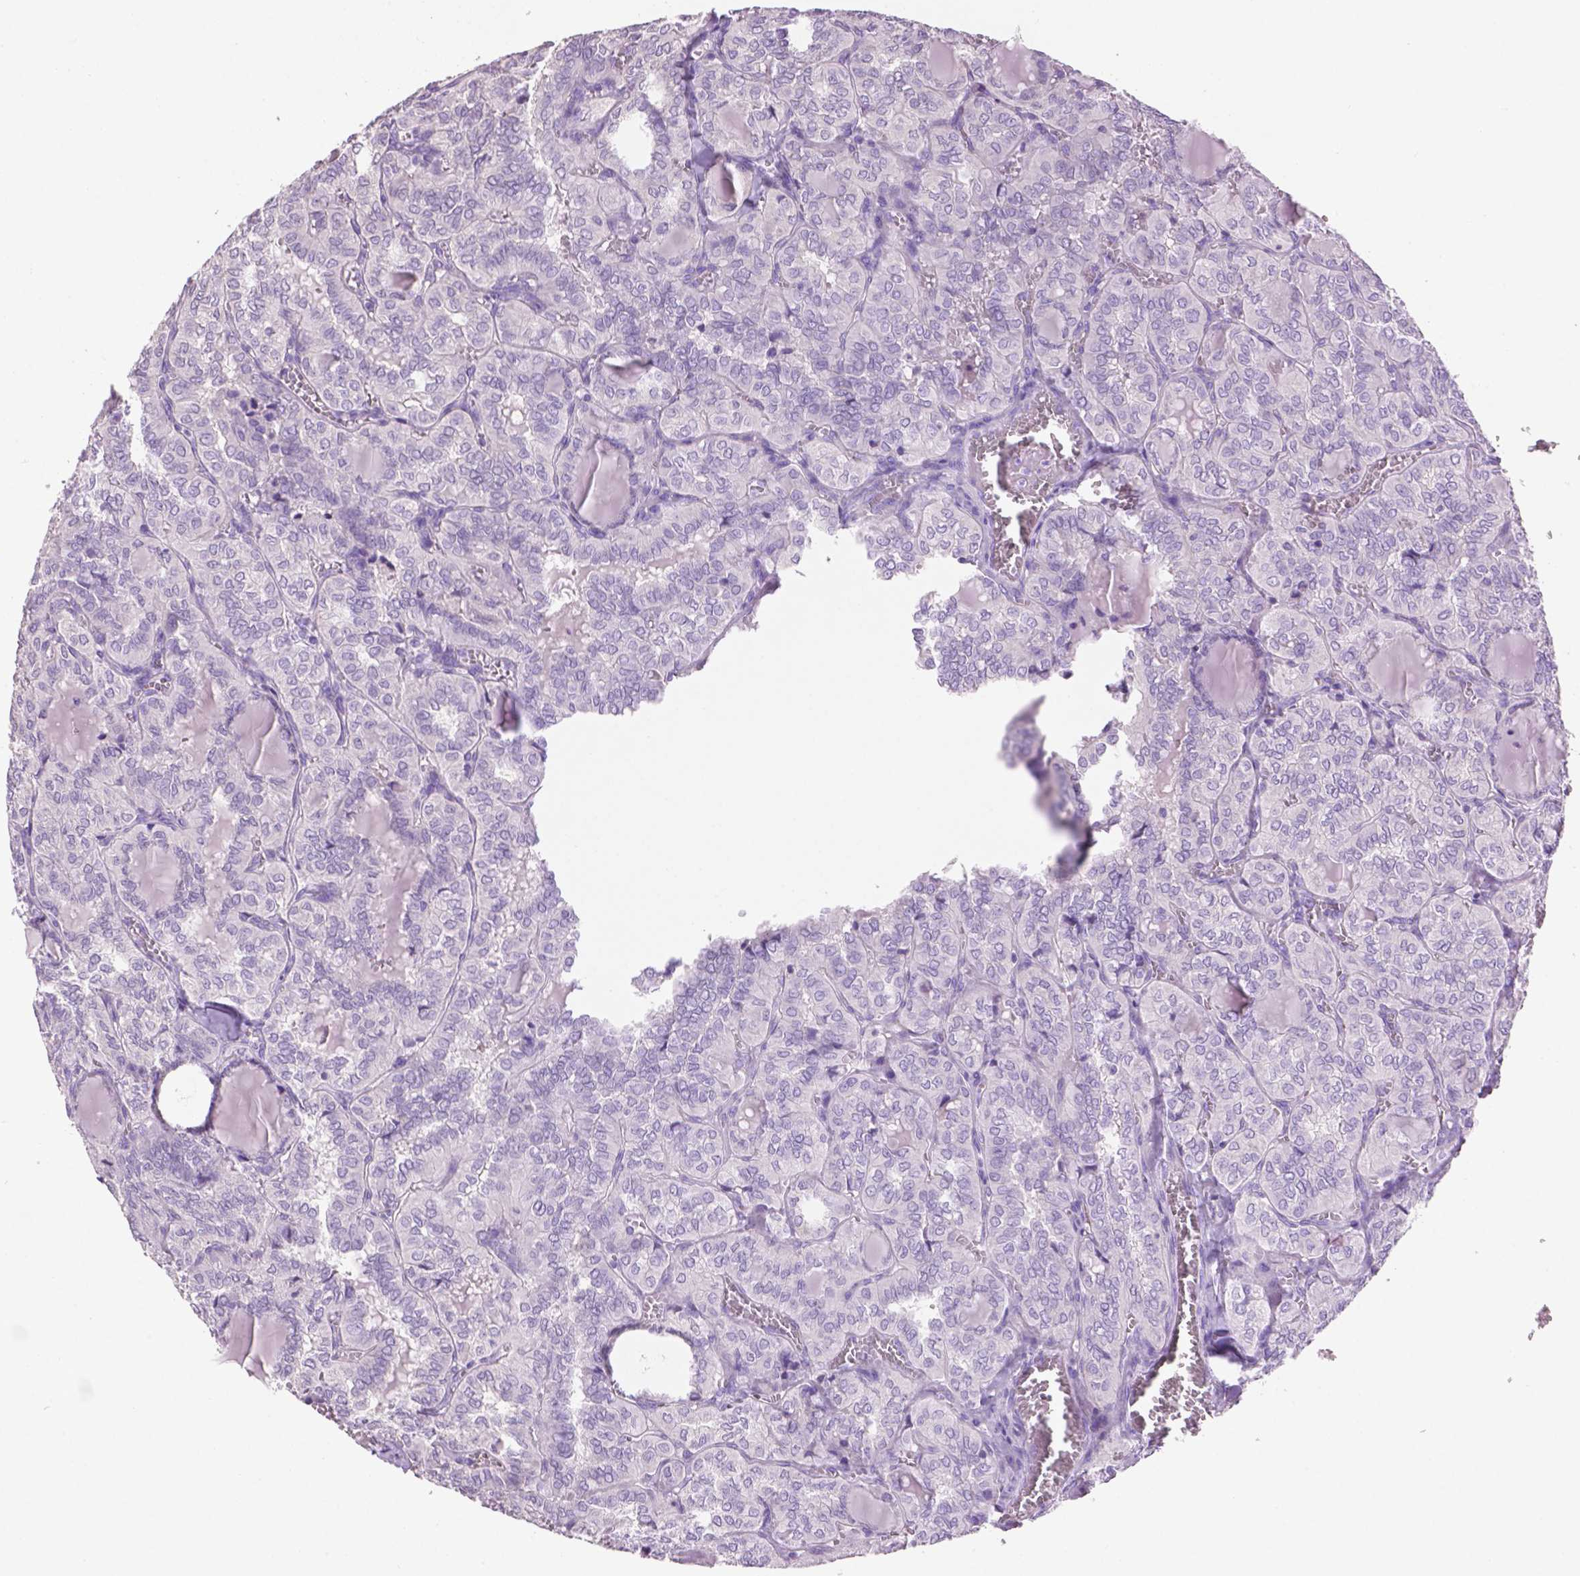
{"staining": {"intensity": "negative", "quantity": "none", "location": "none"}, "tissue": "thyroid cancer", "cell_type": "Tumor cells", "image_type": "cancer", "snomed": [{"axis": "morphology", "description": "Papillary adenocarcinoma, NOS"}, {"axis": "topography", "description": "Thyroid gland"}], "caption": "High magnification brightfield microscopy of thyroid papillary adenocarcinoma stained with DAB (3,3'-diaminobenzidine) (brown) and counterstained with hematoxylin (blue): tumor cells show no significant expression.", "gene": "CRYBA4", "patient": {"sex": "female", "age": 41}}